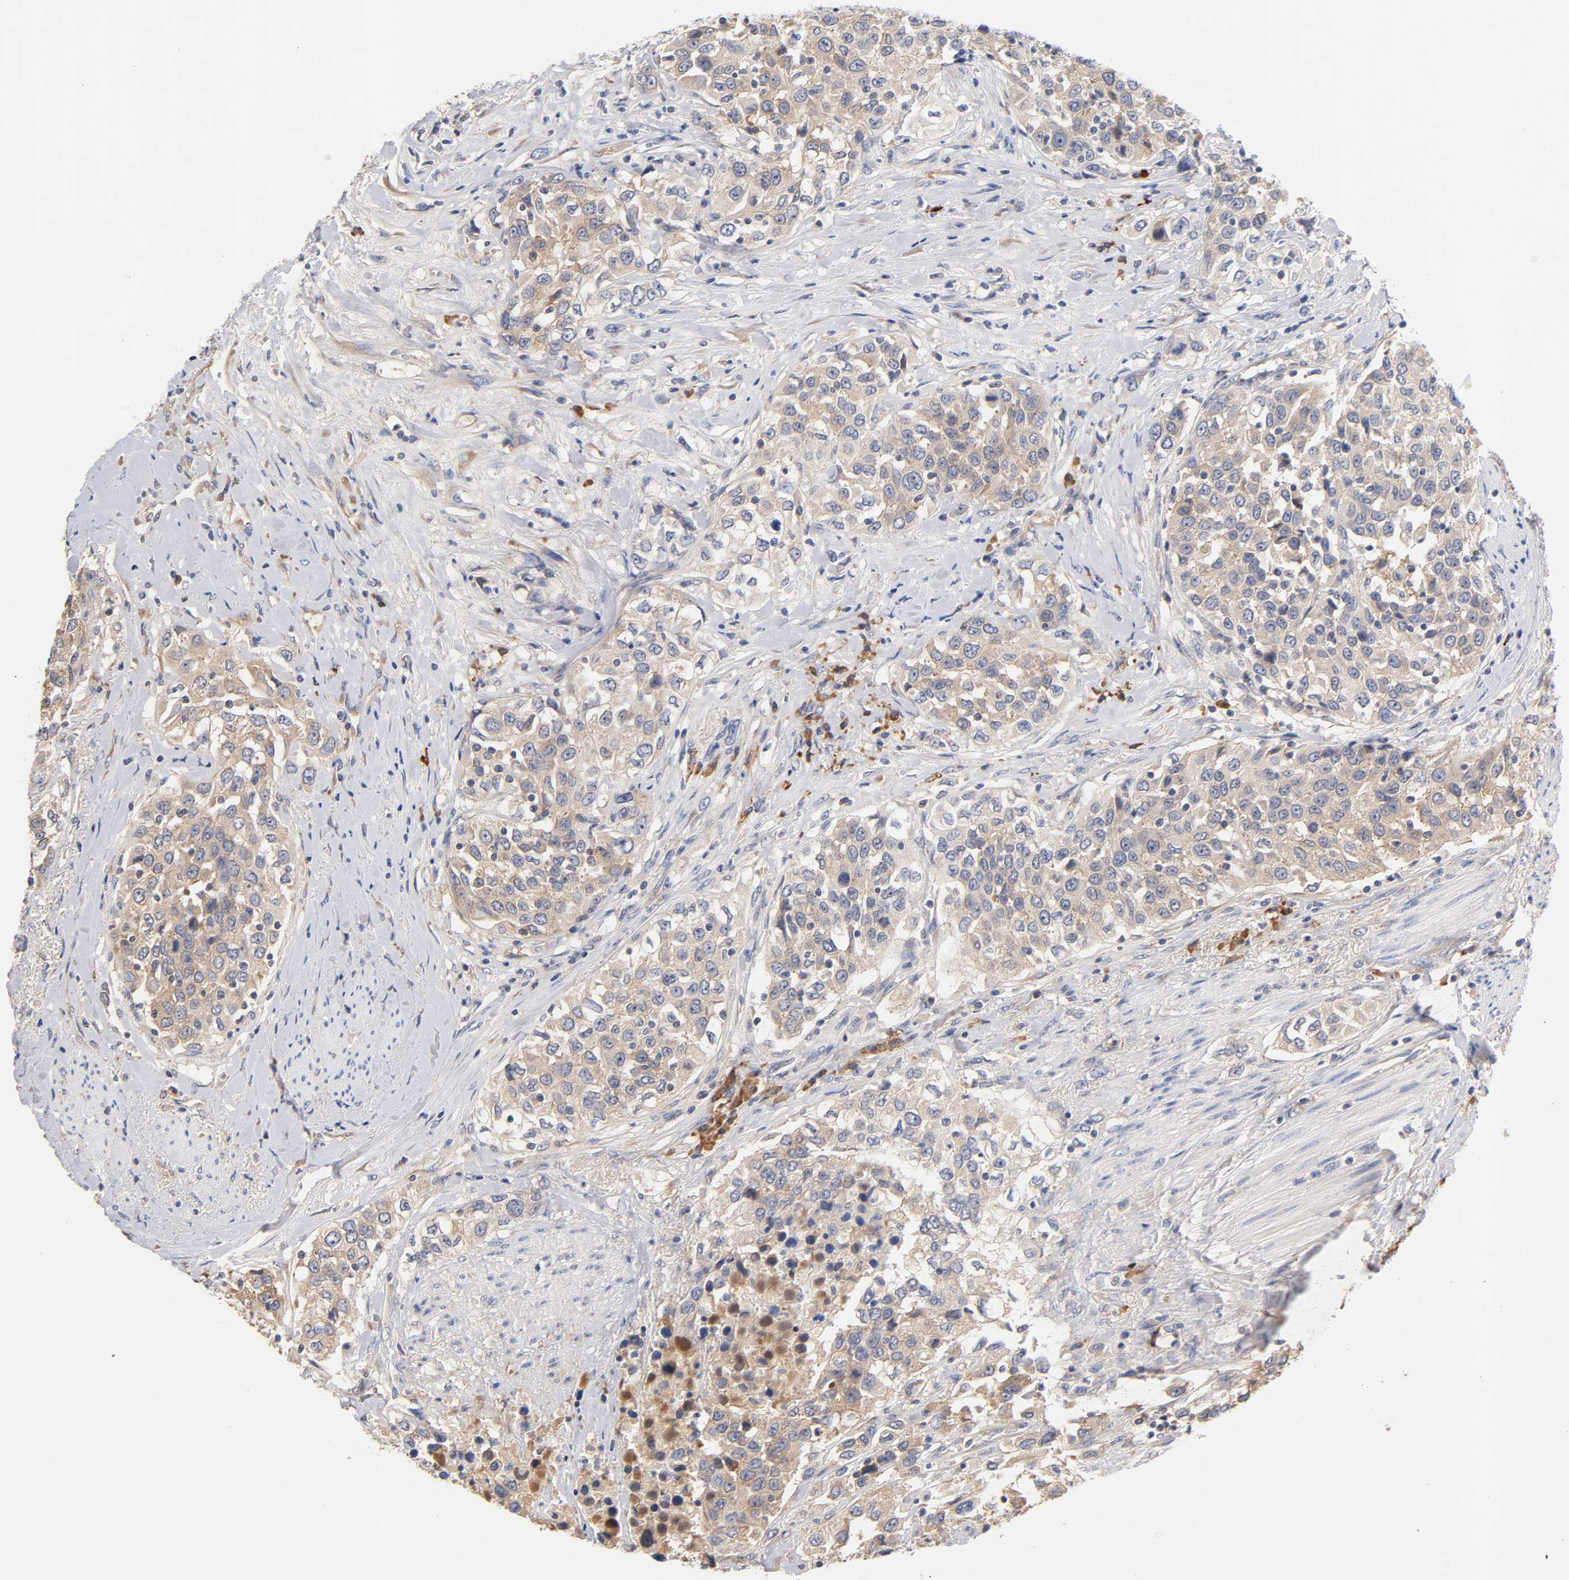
{"staining": {"intensity": "moderate", "quantity": ">75%", "location": "cytoplasmic/membranous"}, "tissue": "urothelial cancer", "cell_type": "Tumor cells", "image_type": "cancer", "snomed": [{"axis": "morphology", "description": "Urothelial carcinoma, High grade"}, {"axis": "topography", "description": "Urinary bladder"}], "caption": "The image reveals a brown stain indicating the presence of a protein in the cytoplasmic/membranous of tumor cells in high-grade urothelial carcinoma.", "gene": "RPS29", "patient": {"sex": "female", "age": 80}}